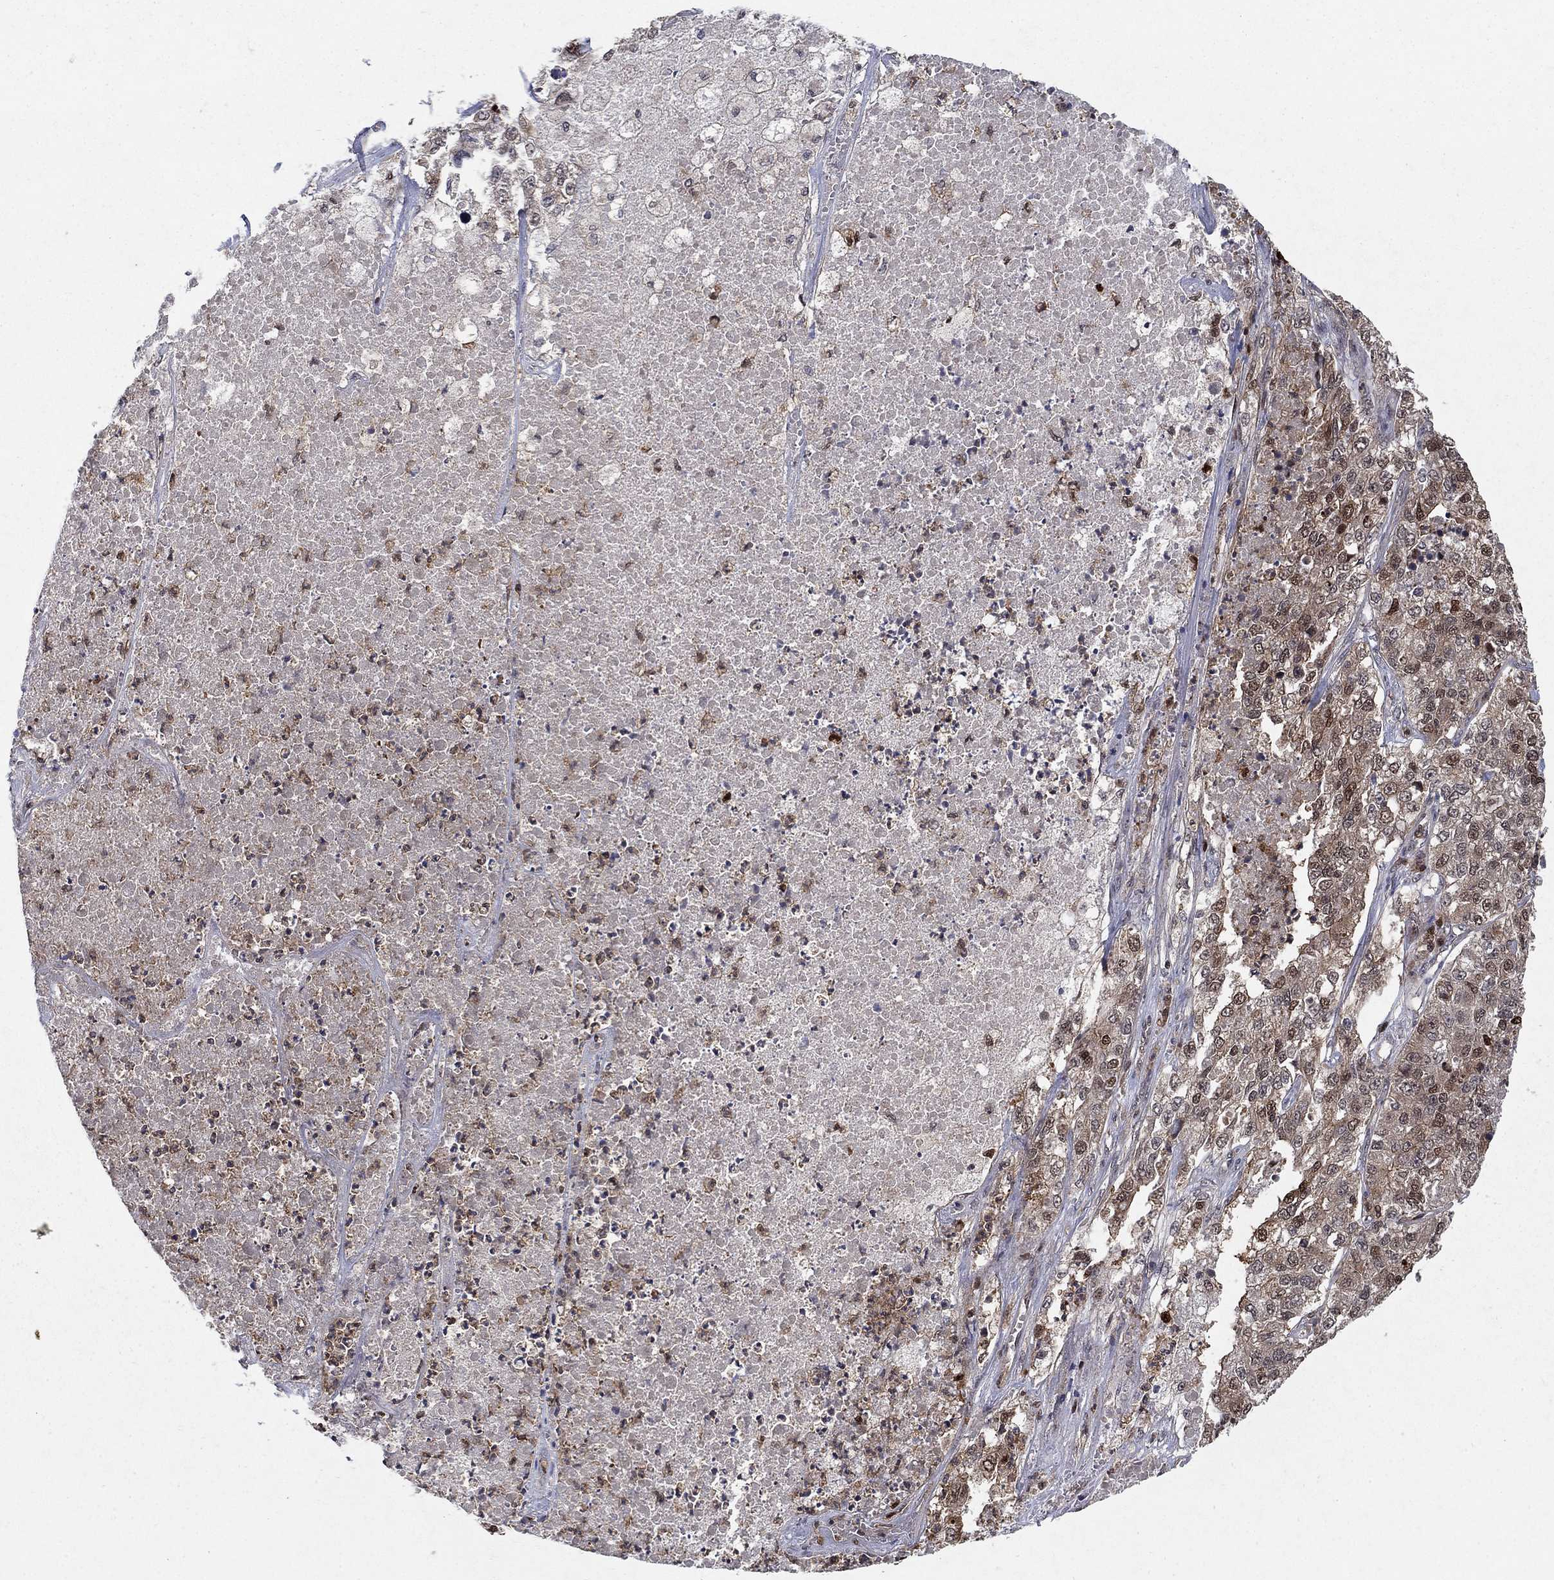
{"staining": {"intensity": "moderate", "quantity": "25%-75%", "location": "cytoplasmic/membranous,nuclear"}, "tissue": "lung cancer", "cell_type": "Tumor cells", "image_type": "cancer", "snomed": [{"axis": "morphology", "description": "Adenocarcinoma, NOS"}, {"axis": "topography", "description": "Lung"}], "caption": "Lung adenocarcinoma stained with DAB (3,3'-diaminobenzidine) immunohistochemistry demonstrates medium levels of moderate cytoplasmic/membranous and nuclear expression in approximately 25%-75% of tumor cells. (brown staining indicates protein expression, while blue staining denotes nuclei).", "gene": "CCDC66", "patient": {"sex": "male", "age": 49}}